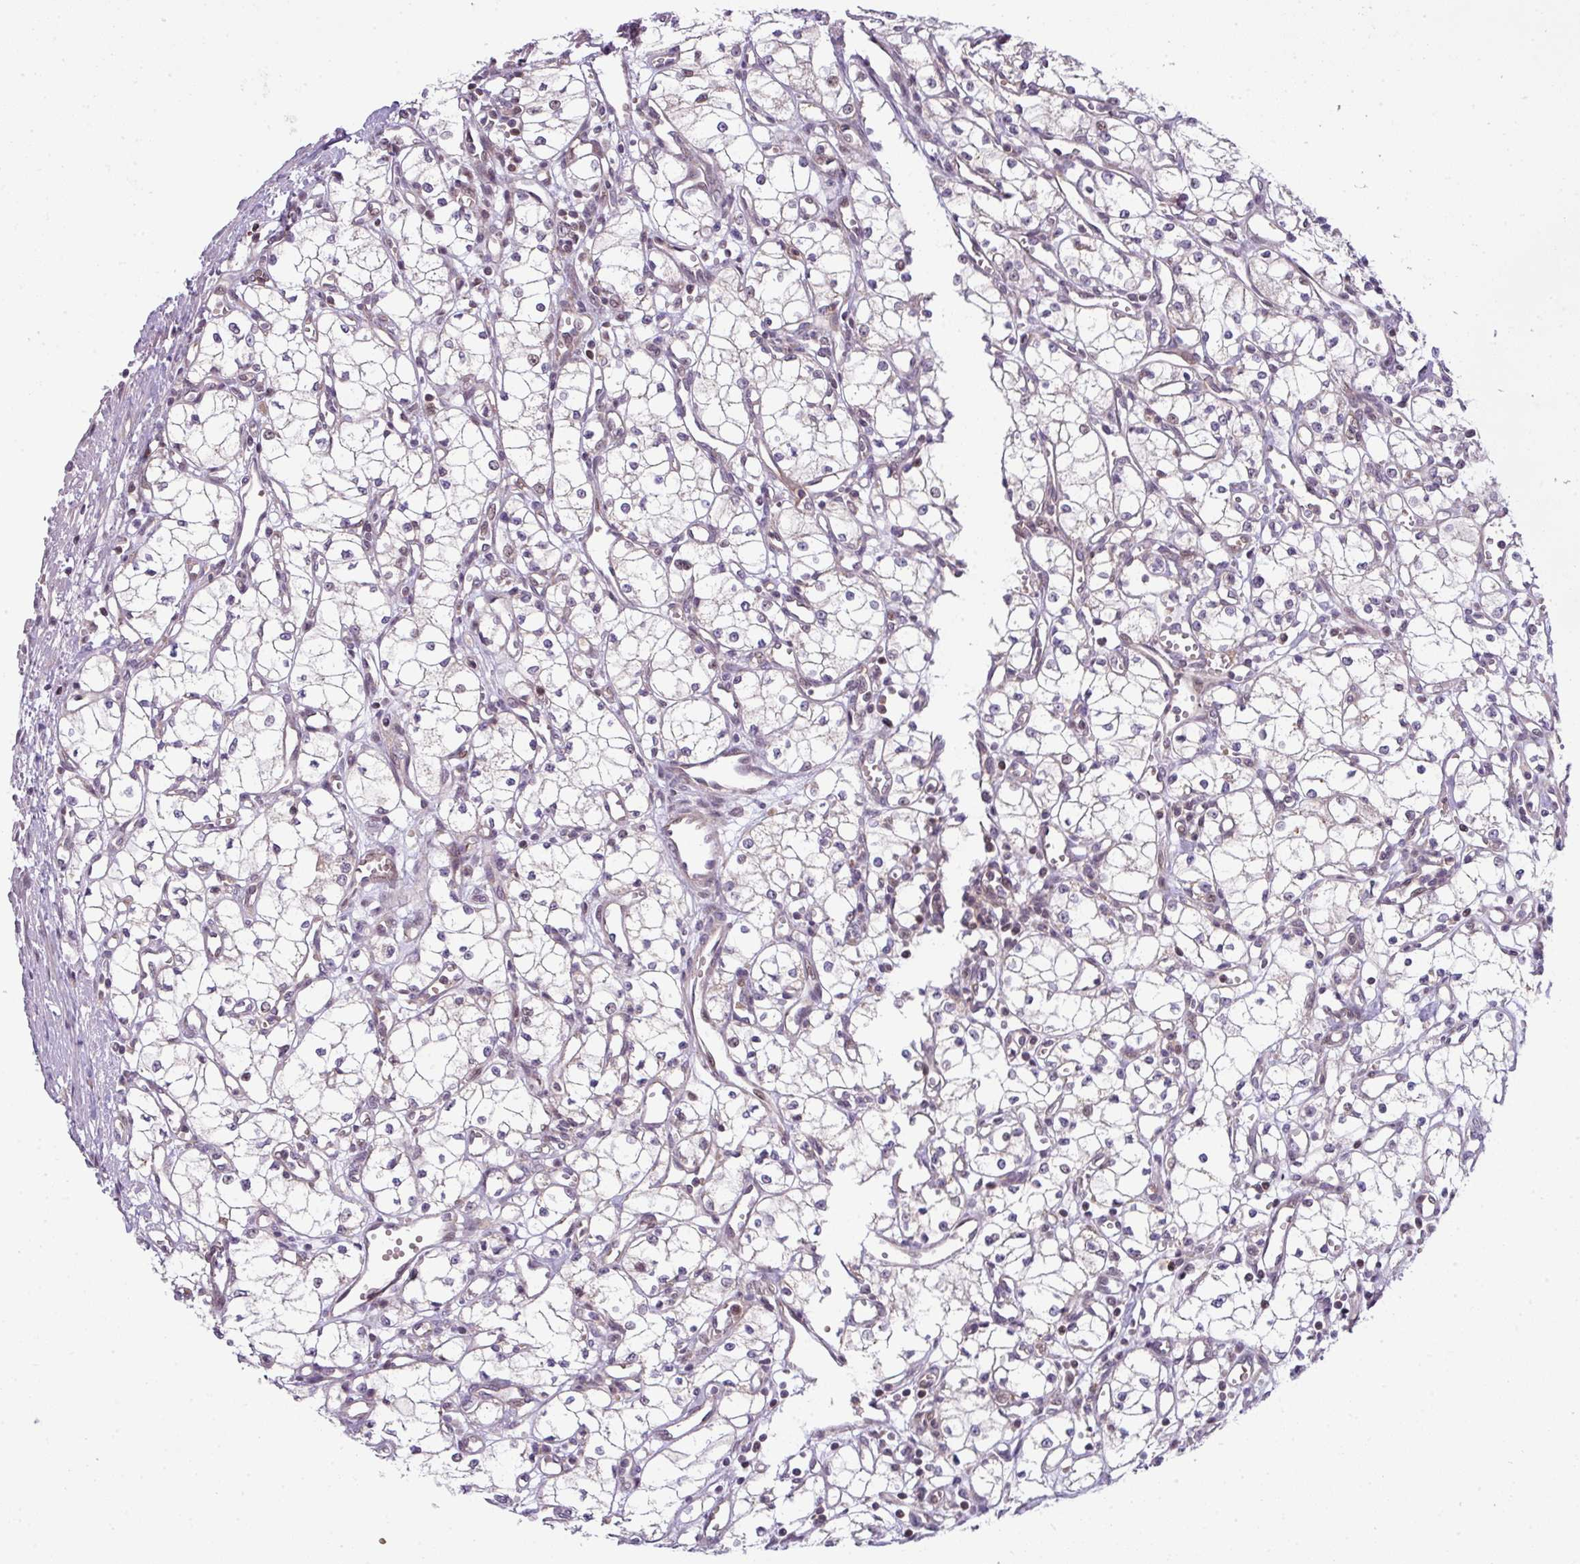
{"staining": {"intensity": "negative", "quantity": "none", "location": "none"}, "tissue": "renal cancer", "cell_type": "Tumor cells", "image_type": "cancer", "snomed": [{"axis": "morphology", "description": "Adenocarcinoma, NOS"}, {"axis": "topography", "description": "Kidney"}], "caption": "The immunohistochemistry (IHC) histopathology image has no significant expression in tumor cells of adenocarcinoma (renal) tissue.", "gene": "STAT5A", "patient": {"sex": "male", "age": 59}}